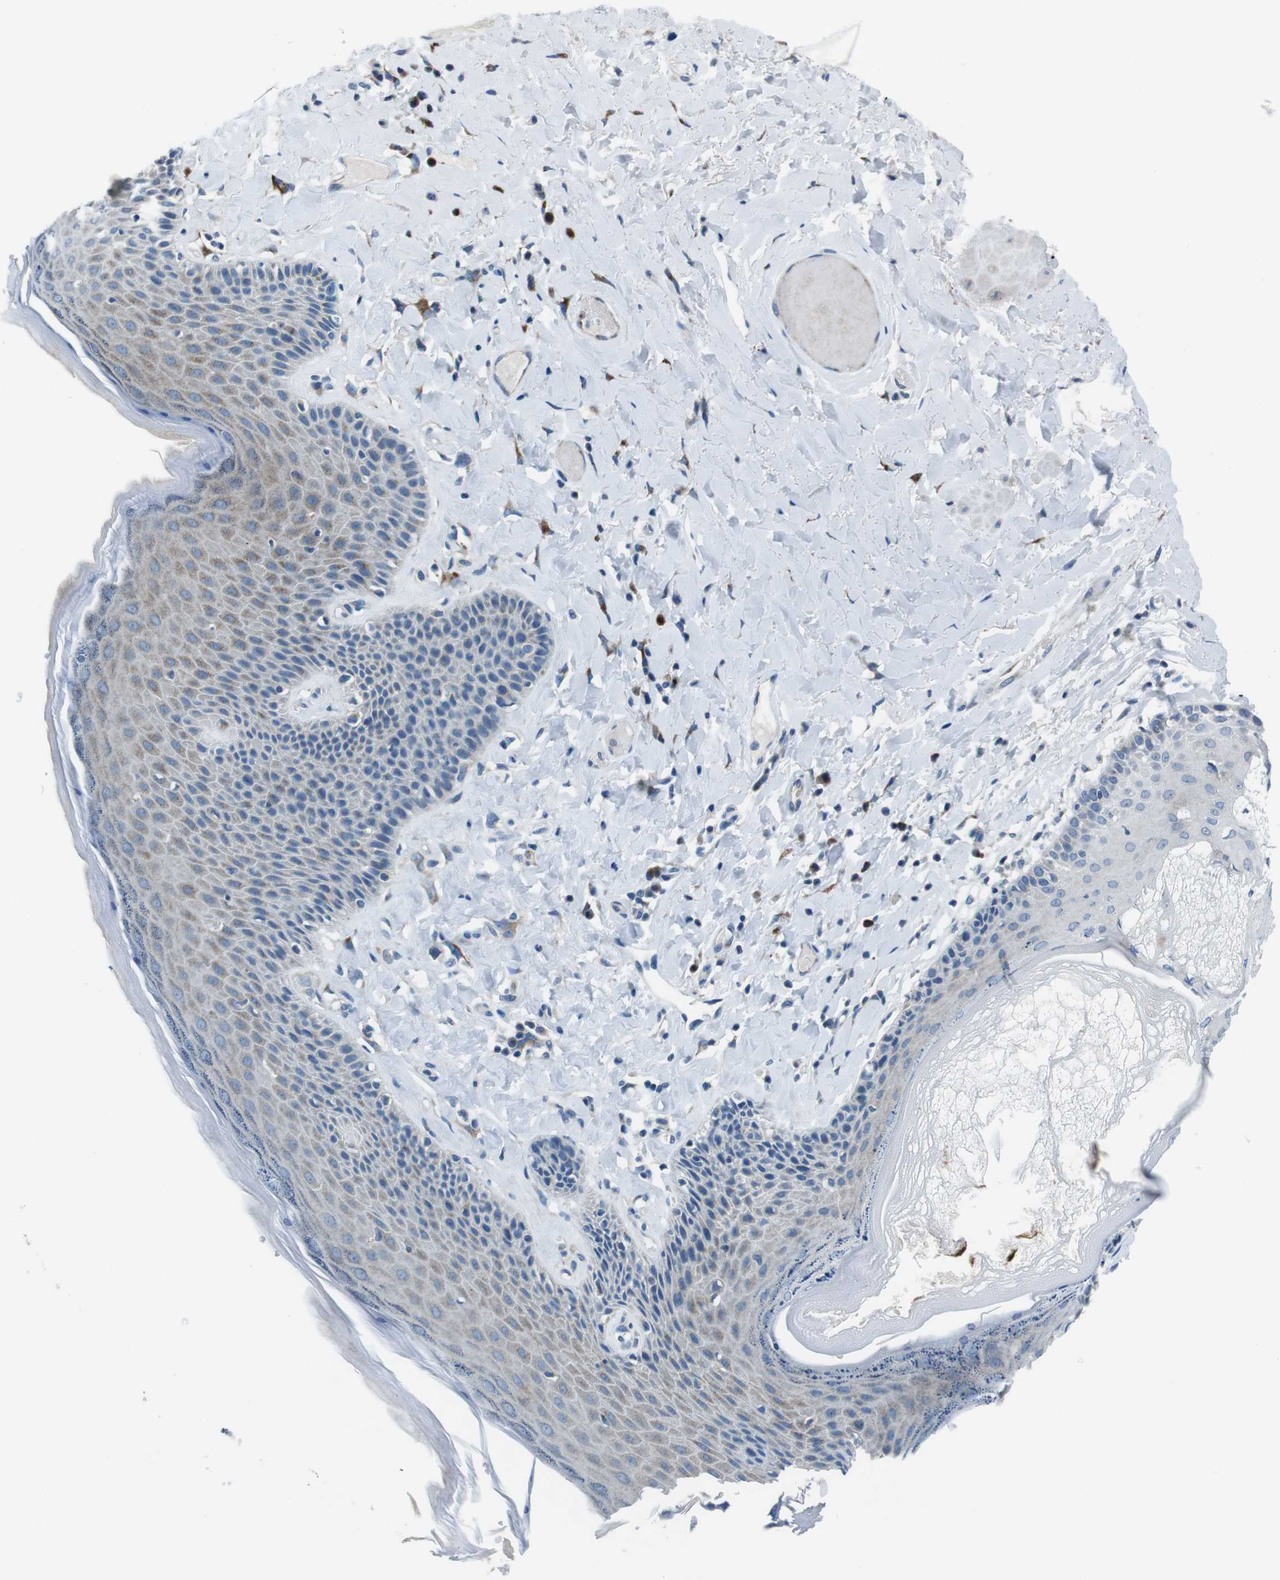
{"staining": {"intensity": "moderate", "quantity": "25%-75%", "location": "cytoplasmic/membranous"}, "tissue": "skin", "cell_type": "Epidermal cells", "image_type": "normal", "snomed": [{"axis": "morphology", "description": "Normal tissue, NOS"}, {"axis": "topography", "description": "Anal"}], "caption": "Epidermal cells demonstrate medium levels of moderate cytoplasmic/membranous expression in about 25%-75% of cells in unremarkable human skin. Immunohistochemistry stains the protein of interest in brown and the nuclei are stained blue.", "gene": "NUCB2", "patient": {"sex": "male", "age": 69}}